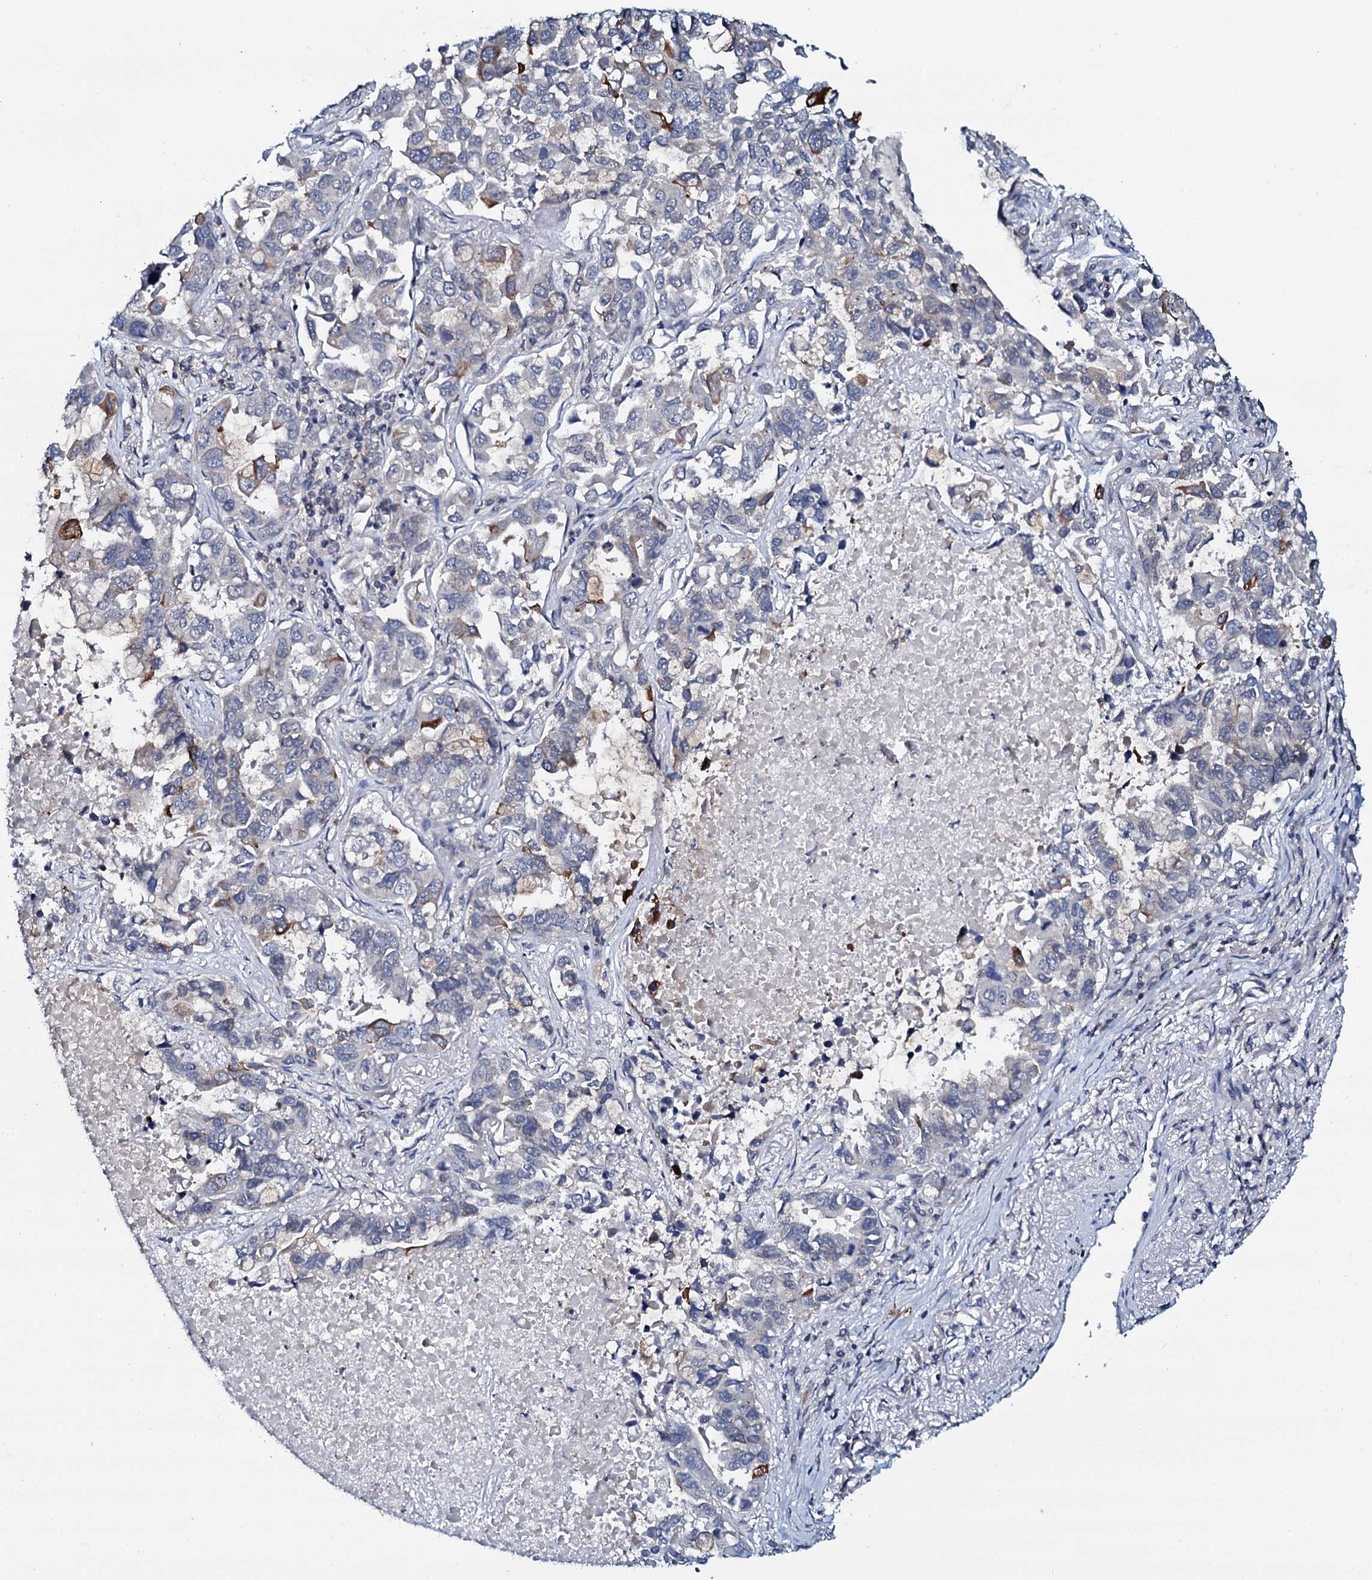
{"staining": {"intensity": "strong", "quantity": "<25%", "location": "cytoplasmic/membranous"}, "tissue": "lung cancer", "cell_type": "Tumor cells", "image_type": "cancer", "snomed": [{"axis": "morphology", "description": "Adenocarcinoma, NOS"}, {"axis": "topography", "description": "Lung"}], "caption": "Lung cancer tissue shows strong cytoplasmic/membranous staining in approximately <25% of tumor cells", "gene": "SNTA1", "patient": {"sex": "male", "age": 64}}